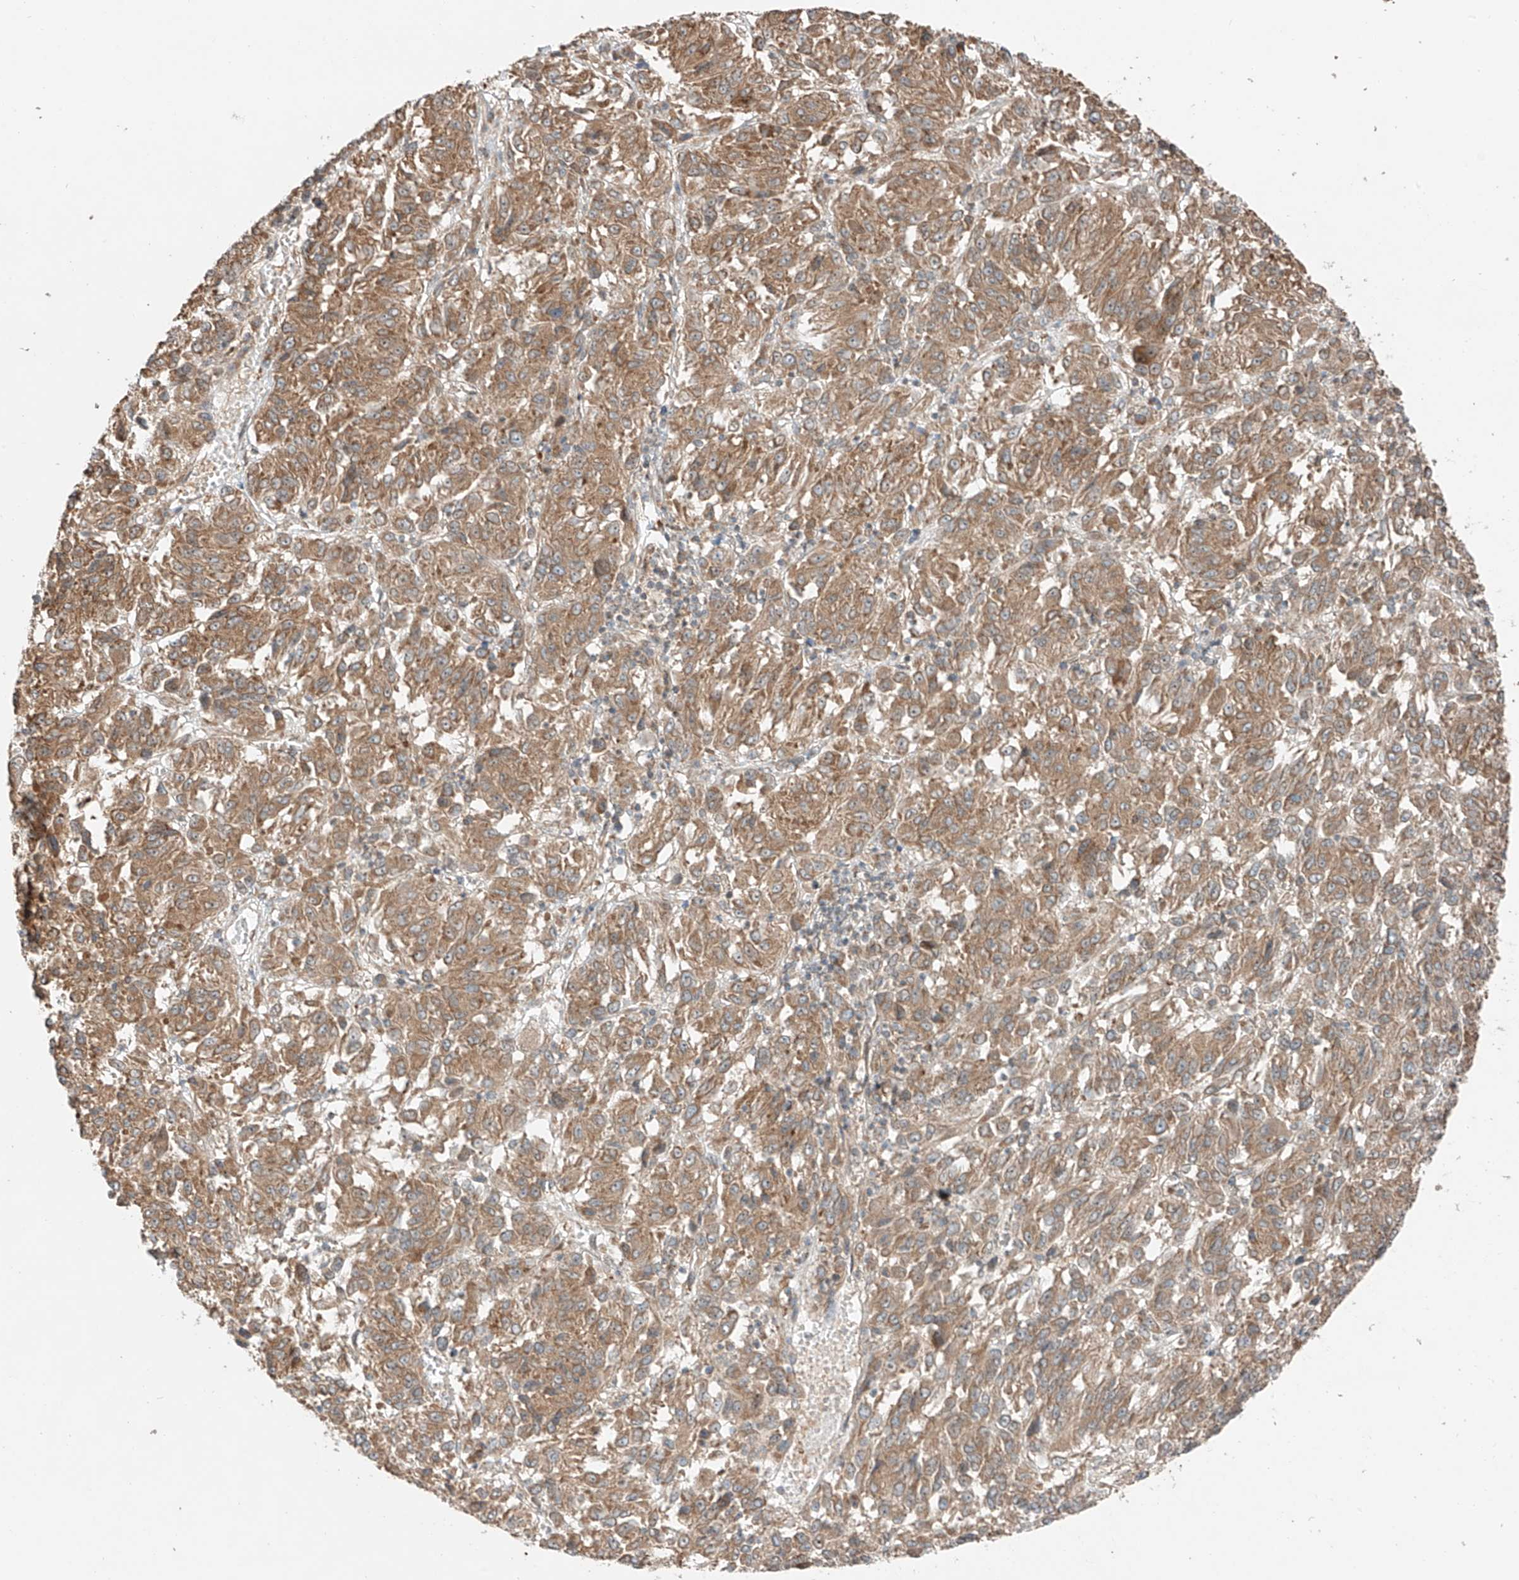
{"staining": {"intensity": "moderate", "quantity": ">75%", "location": "cytoplasmic/membranous"}, "tissue": "melanoma", "cell_type": "Tumor cells", "image_type": "cancer", "snomed": [{"axis": "morphology", "description": "Malignant melanoma, Metastatic site"}, {"axis": "topography", "description": "Lung"}], "caption": "The immunohistochemical stain shows moderate cytoplasmic/membranous expression in tumor cells of melanoma tissue. (DAB IHC with brightfield microscopy, high magnification).", "gene": "CEP162", "patient": {"sex": "male", "age": 64}}